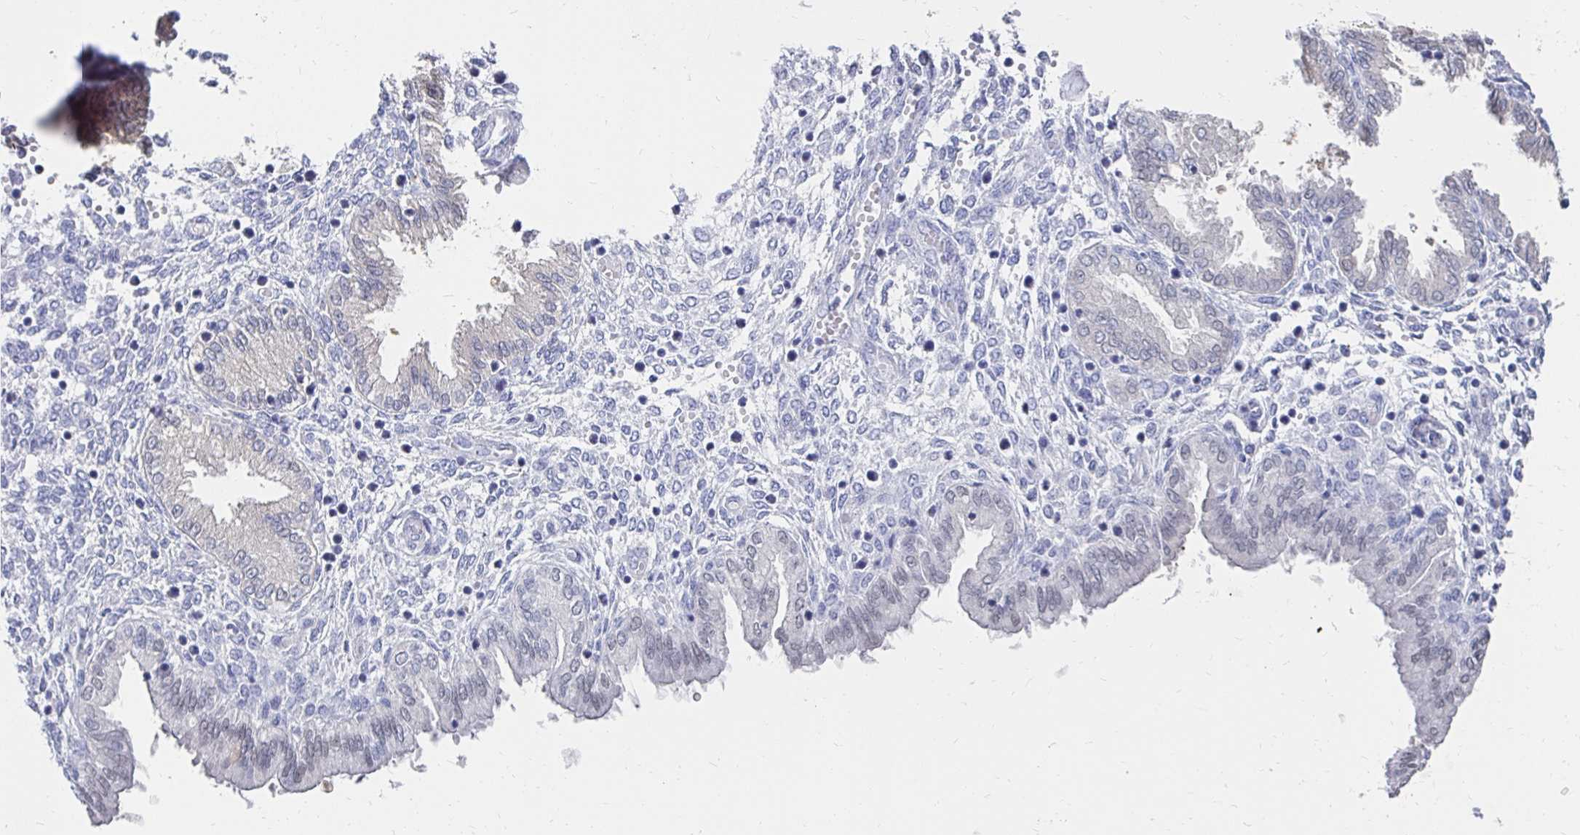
{"staining": {"intensity": "negative", "quantity": "none", "location": "none"}, "tissue": "endometrium", "cell_type": "Cells in endometrial stroma", "image_type": "normal", "snomed": [{"axis": "morphology", "description": "Normal tissue, NOS"}, {"axis": "topography", "description": "Endometrium"}], "caption": "Cells in endometrial stroma show no significant positivity in benign endometrium. The staining was performed using DAB (3,3'-diaminobenzidine) to visualize the protein expression in brown, while the nuclei were stained in blue with hematoxylin (Magnification: 20x).", "gene": "SYCP3", "patient": {"sex": "female", "age": 33}}